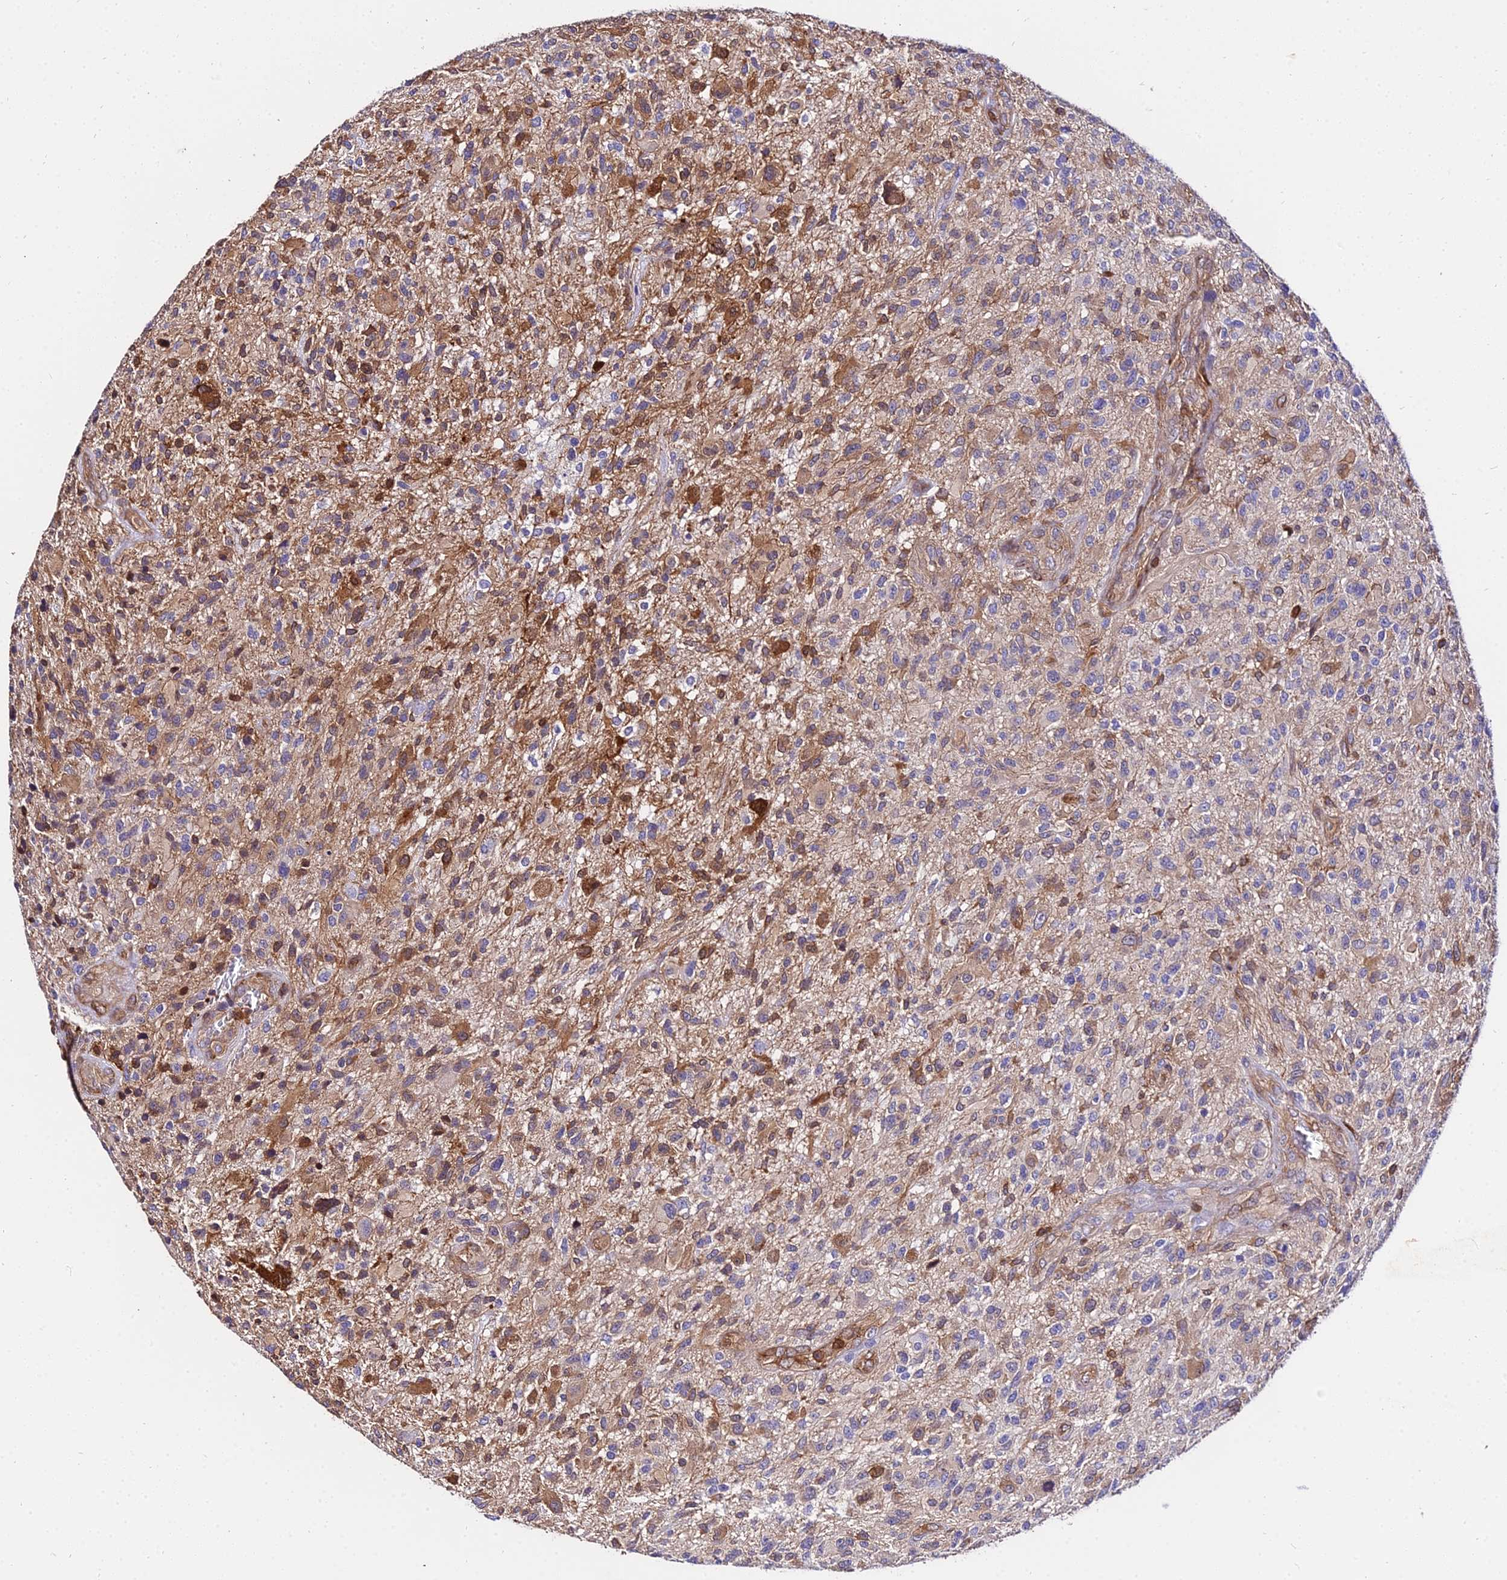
{"staining": {"intensity": "moderate", "quantity": "<25%", "location": "cytoplasmic/membranous"}, "tissue": "glioma", "cell_type": "Tumor cells", "image_type": "cancer", "snomed": [{"axis": "morphology", "description": "Glioma, malignant, High grade"}, {"axis": "topography", "description": "Brain"}], "caption": "The immunohistochemical stain shows moderate cytoplasmic/membranous positivity in tumor cells of glioma tissue.", "gene": "CSRP1", "patient": {"sex": "male", "age": 47}}